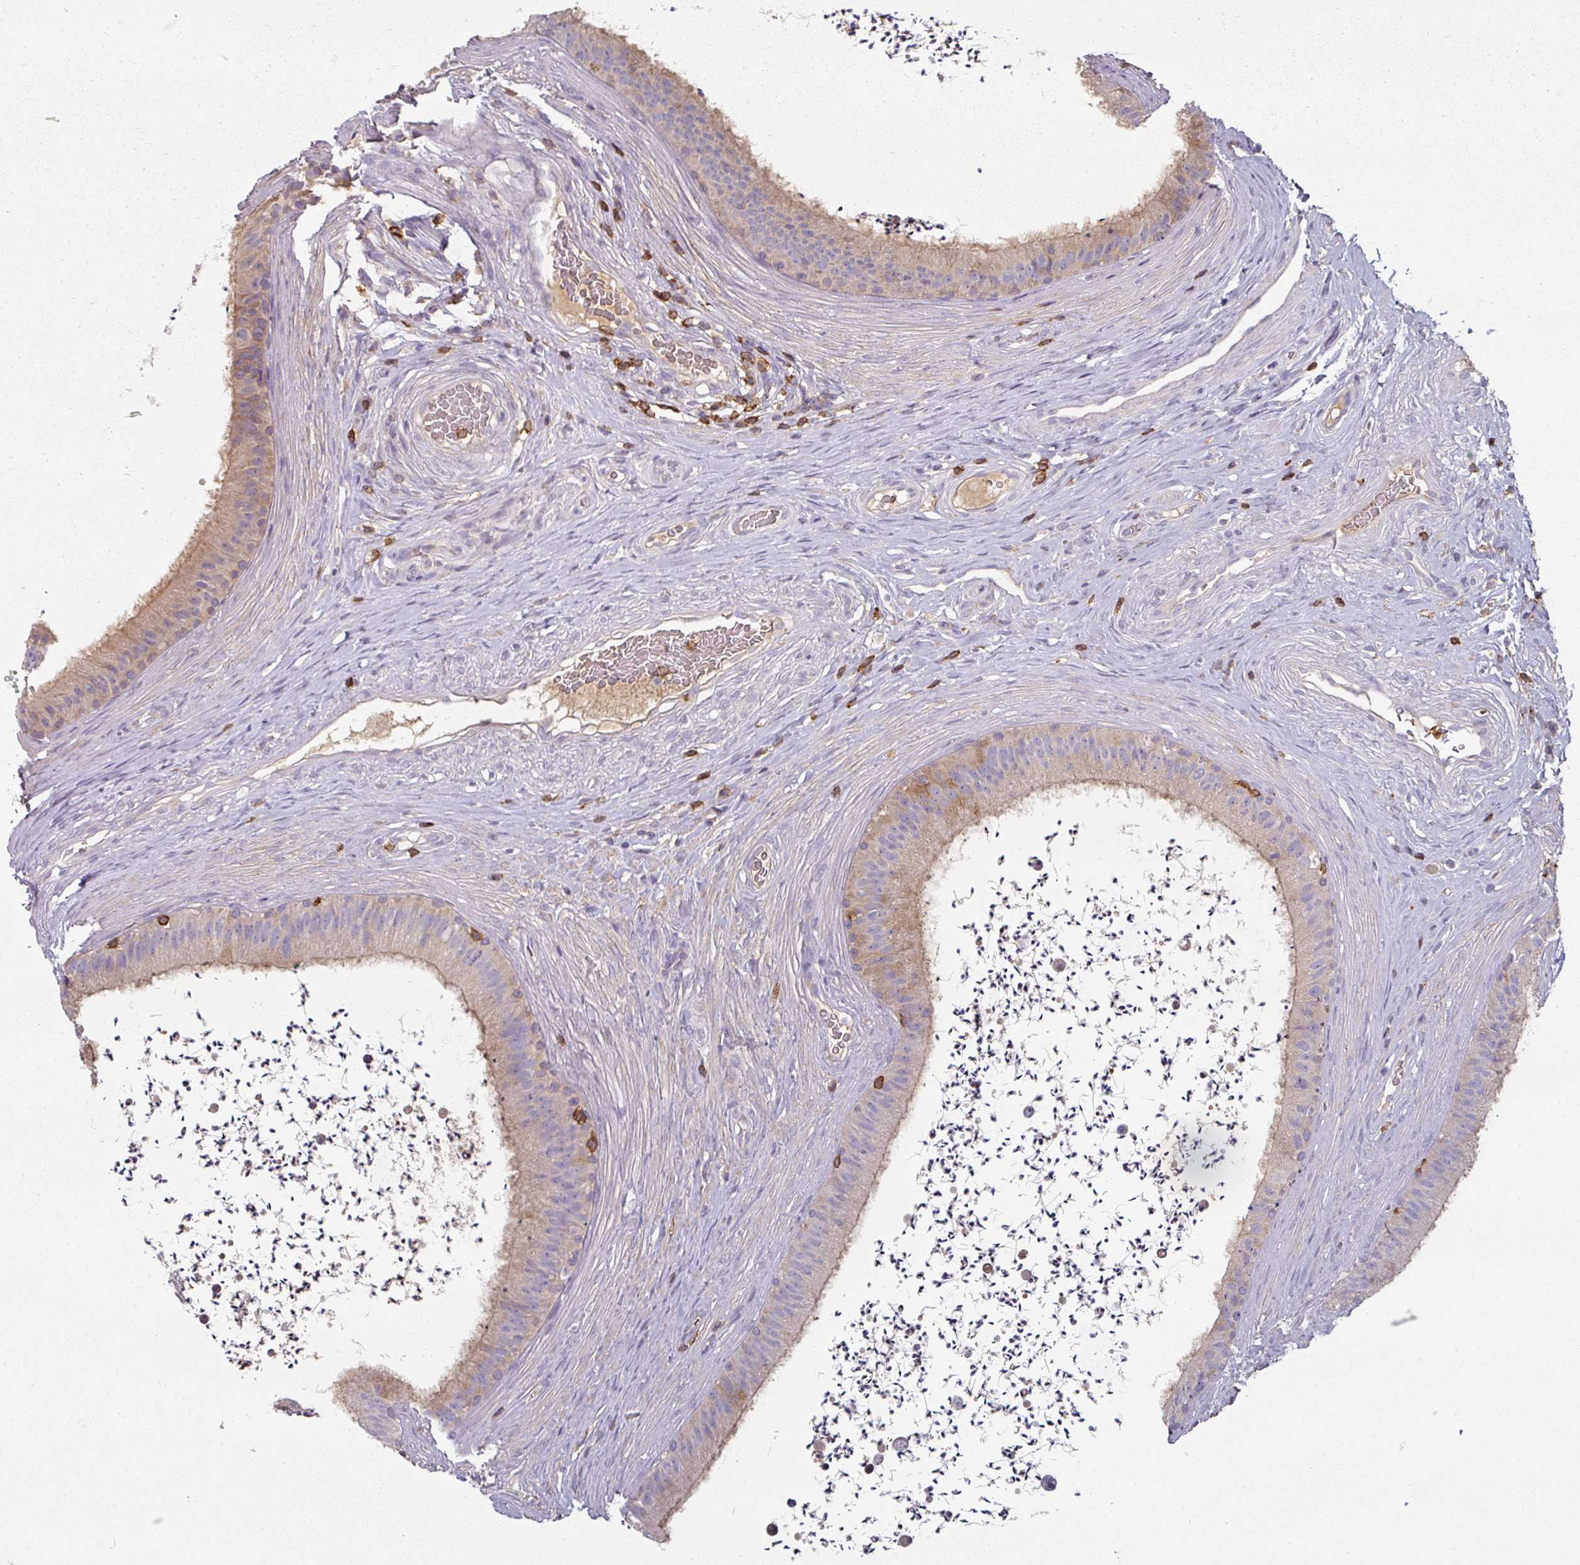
{"staining": {"intensity": "weak", "quantity": "25%-75%", "location": "cytoplasmic/membranous"}, "tissue": "epididymis", "cell_type": "Glandular cells", "image_type": "normal", "snomed": [{"axis": "morphology", "description": "Normal tissue, NOS"}, {"axis": "topography", "description": "Testis"}, {"axis": "topography", "description": "Epididymis"}], "caption": "Protein expression analysis of unremarkable human epididymis reveals weak cytoplasmic/membranous expression in about 25%-75% of glandular cells.", "gene": "CD3G", "patient": {"sex": "male", "age": 41}}